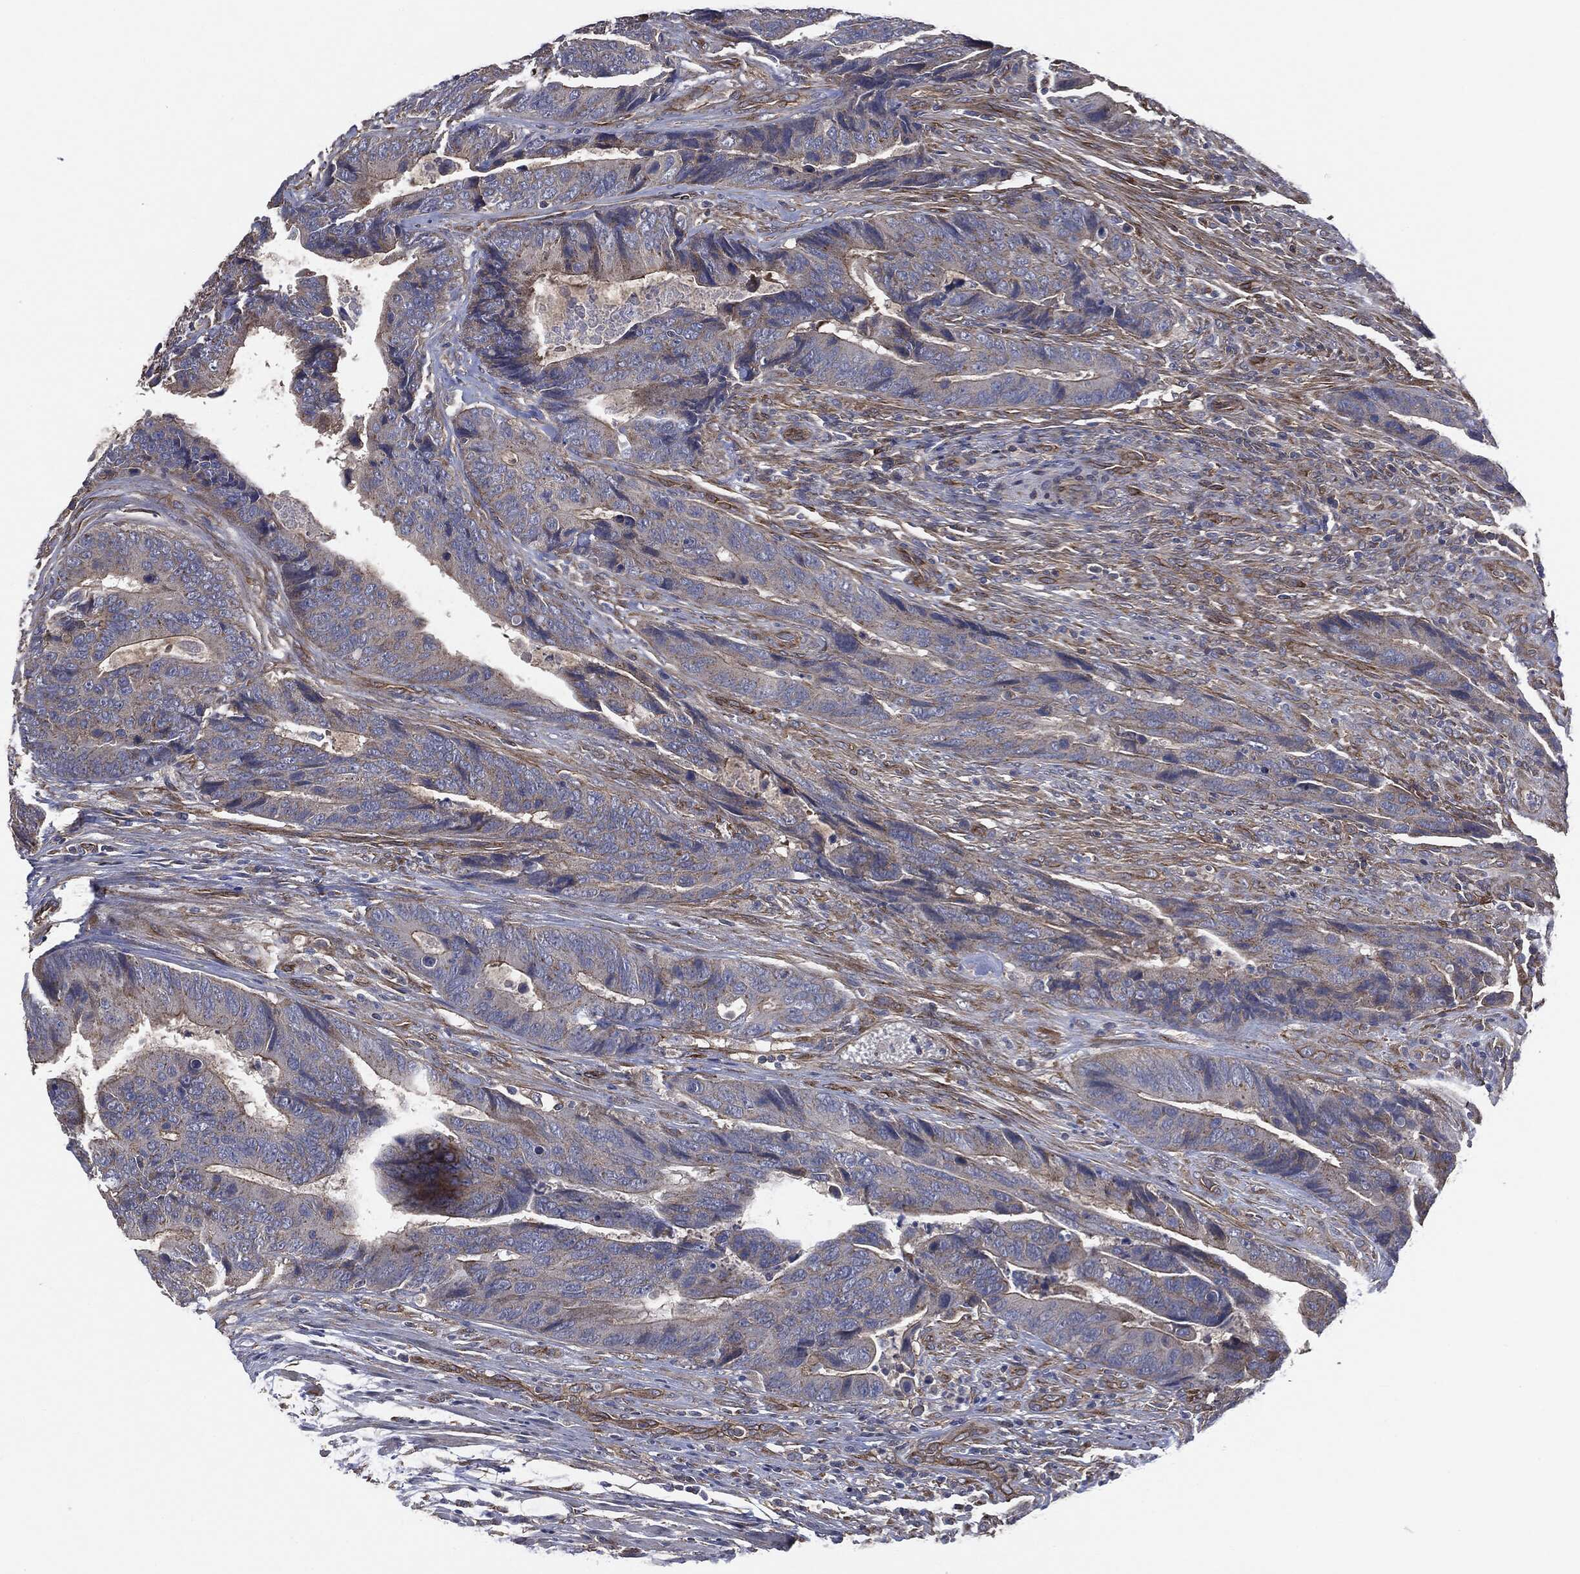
{"staining": {"intensity": "moderate", "quantity": "<25%", "location": "cytoplasmic/membranous"}, "tissue": "colorectal cancer", "cell_type": "Tumor cells", "image_type": "cancer", "snomed": [{"axis": "morphology", "description": "Adenocarcinoma, NOS"}, {"axis": "topography", "description": "Colon"}], "caption": "Immunohistochemistry (IHC) histopathology image of neoplastic tissue: colorectal adenocarcinoma stained using immunohistochemistry (IHC) demonstrates low levels of moderate protein expression localized specifically in the cytoplasmic/membranous of tumor cells, appearing as a cytoplasmic/membranous brown color.", "gene": "EPS15L1", "patient": {"sex": "female", "age": 56}}